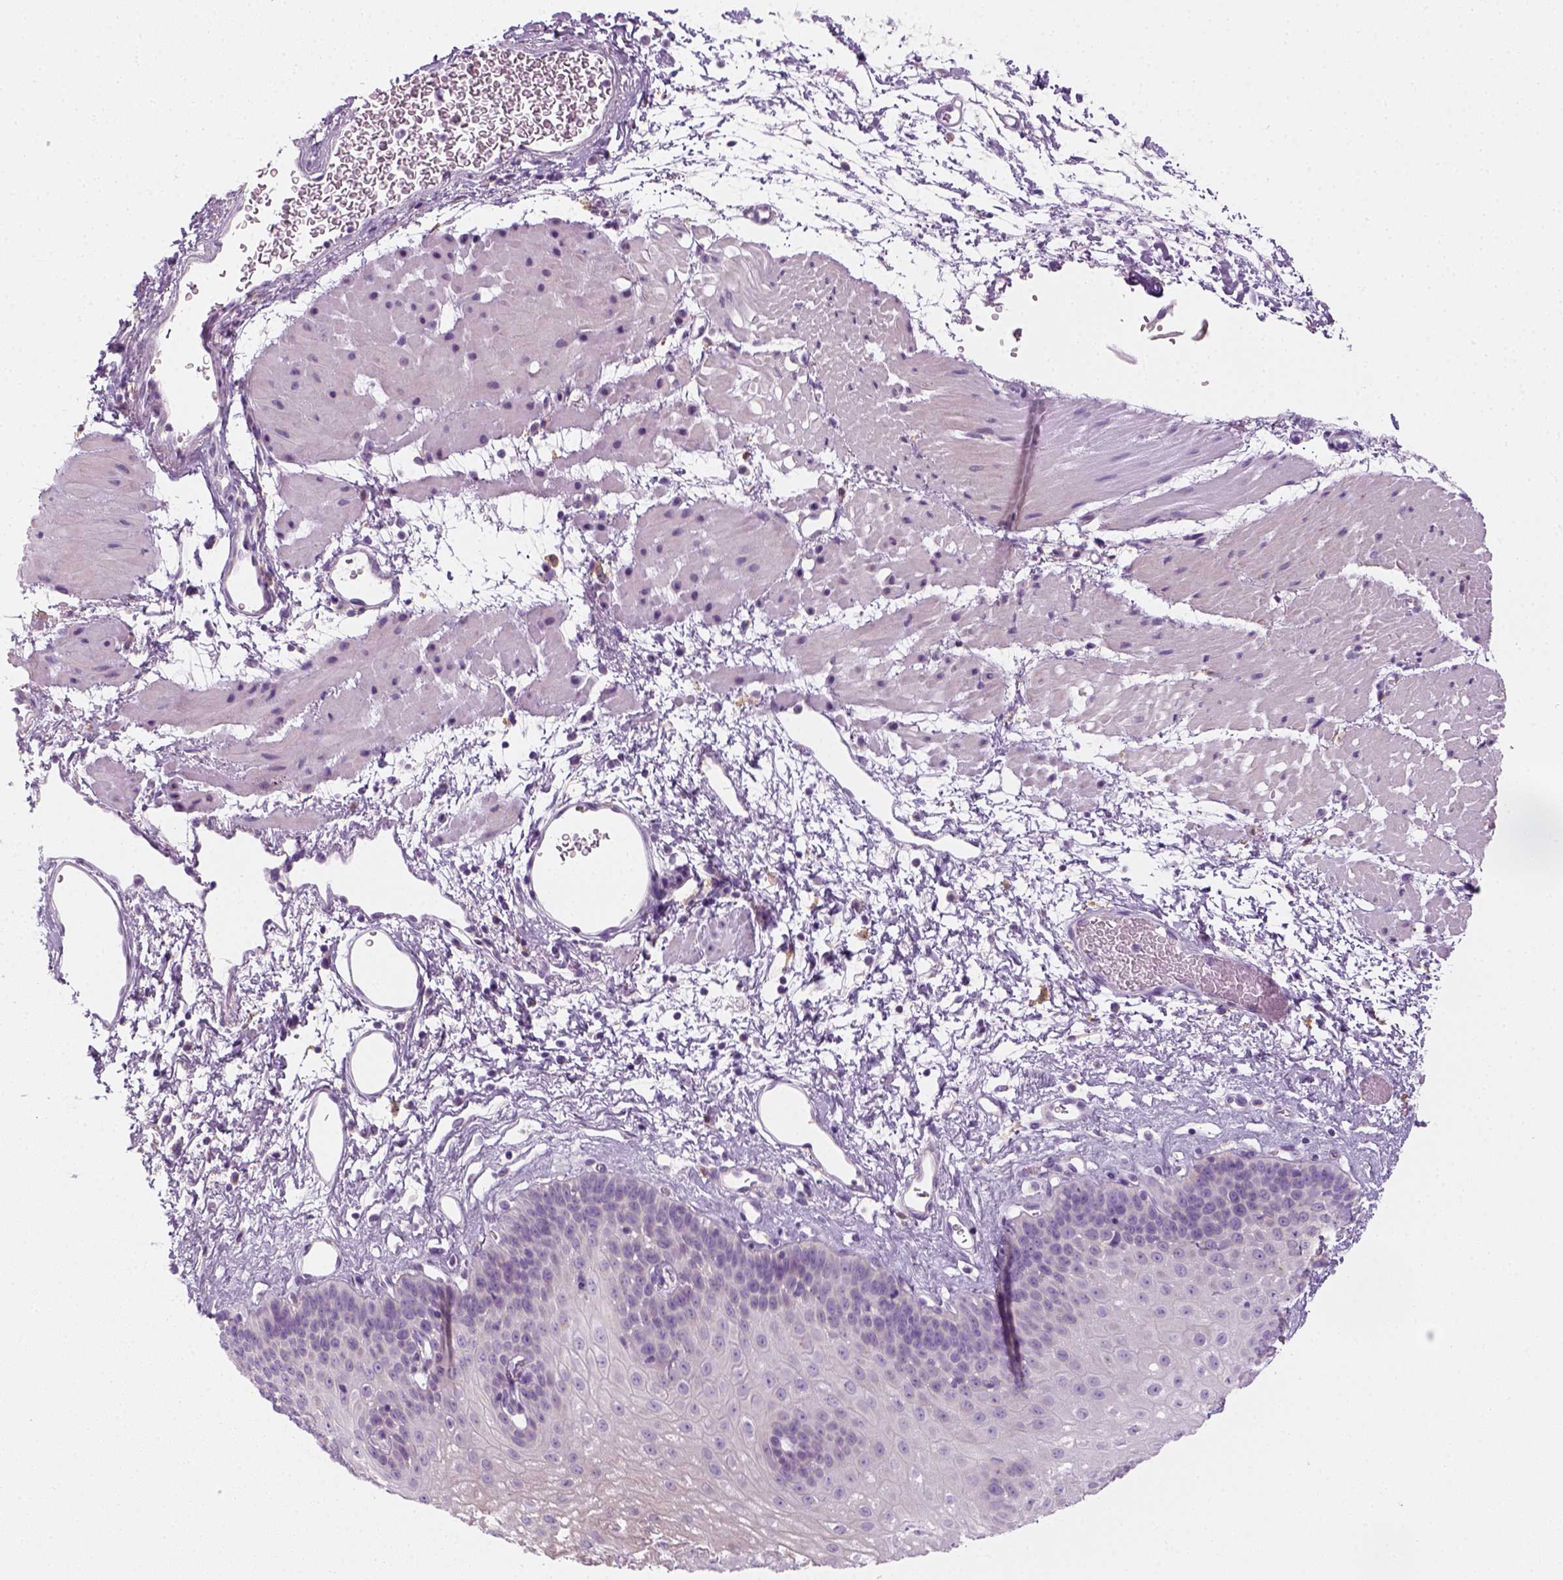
{"staining": {"intensity": "negative", "quantity": "none", "location": "none"}, "tissue": "esophagus", "cell_type": "Squamous epithelial cells", "image_type": "normal", "snomed": [{"axis": "morphology", "description": "Normal tissue, NOS"}, {"axis": "topography", "description": "Esophagus"}], "caption": "IHC micrograph of unremarkable esophagus stained for a protein (brown), which shows no staining in squamous epithelial cells. (Immunohistochemistry (ihc), brightfield microscopy, high magnification).", "gene": "AWAT2", "patient": {"sex": "female", "age": 62}}